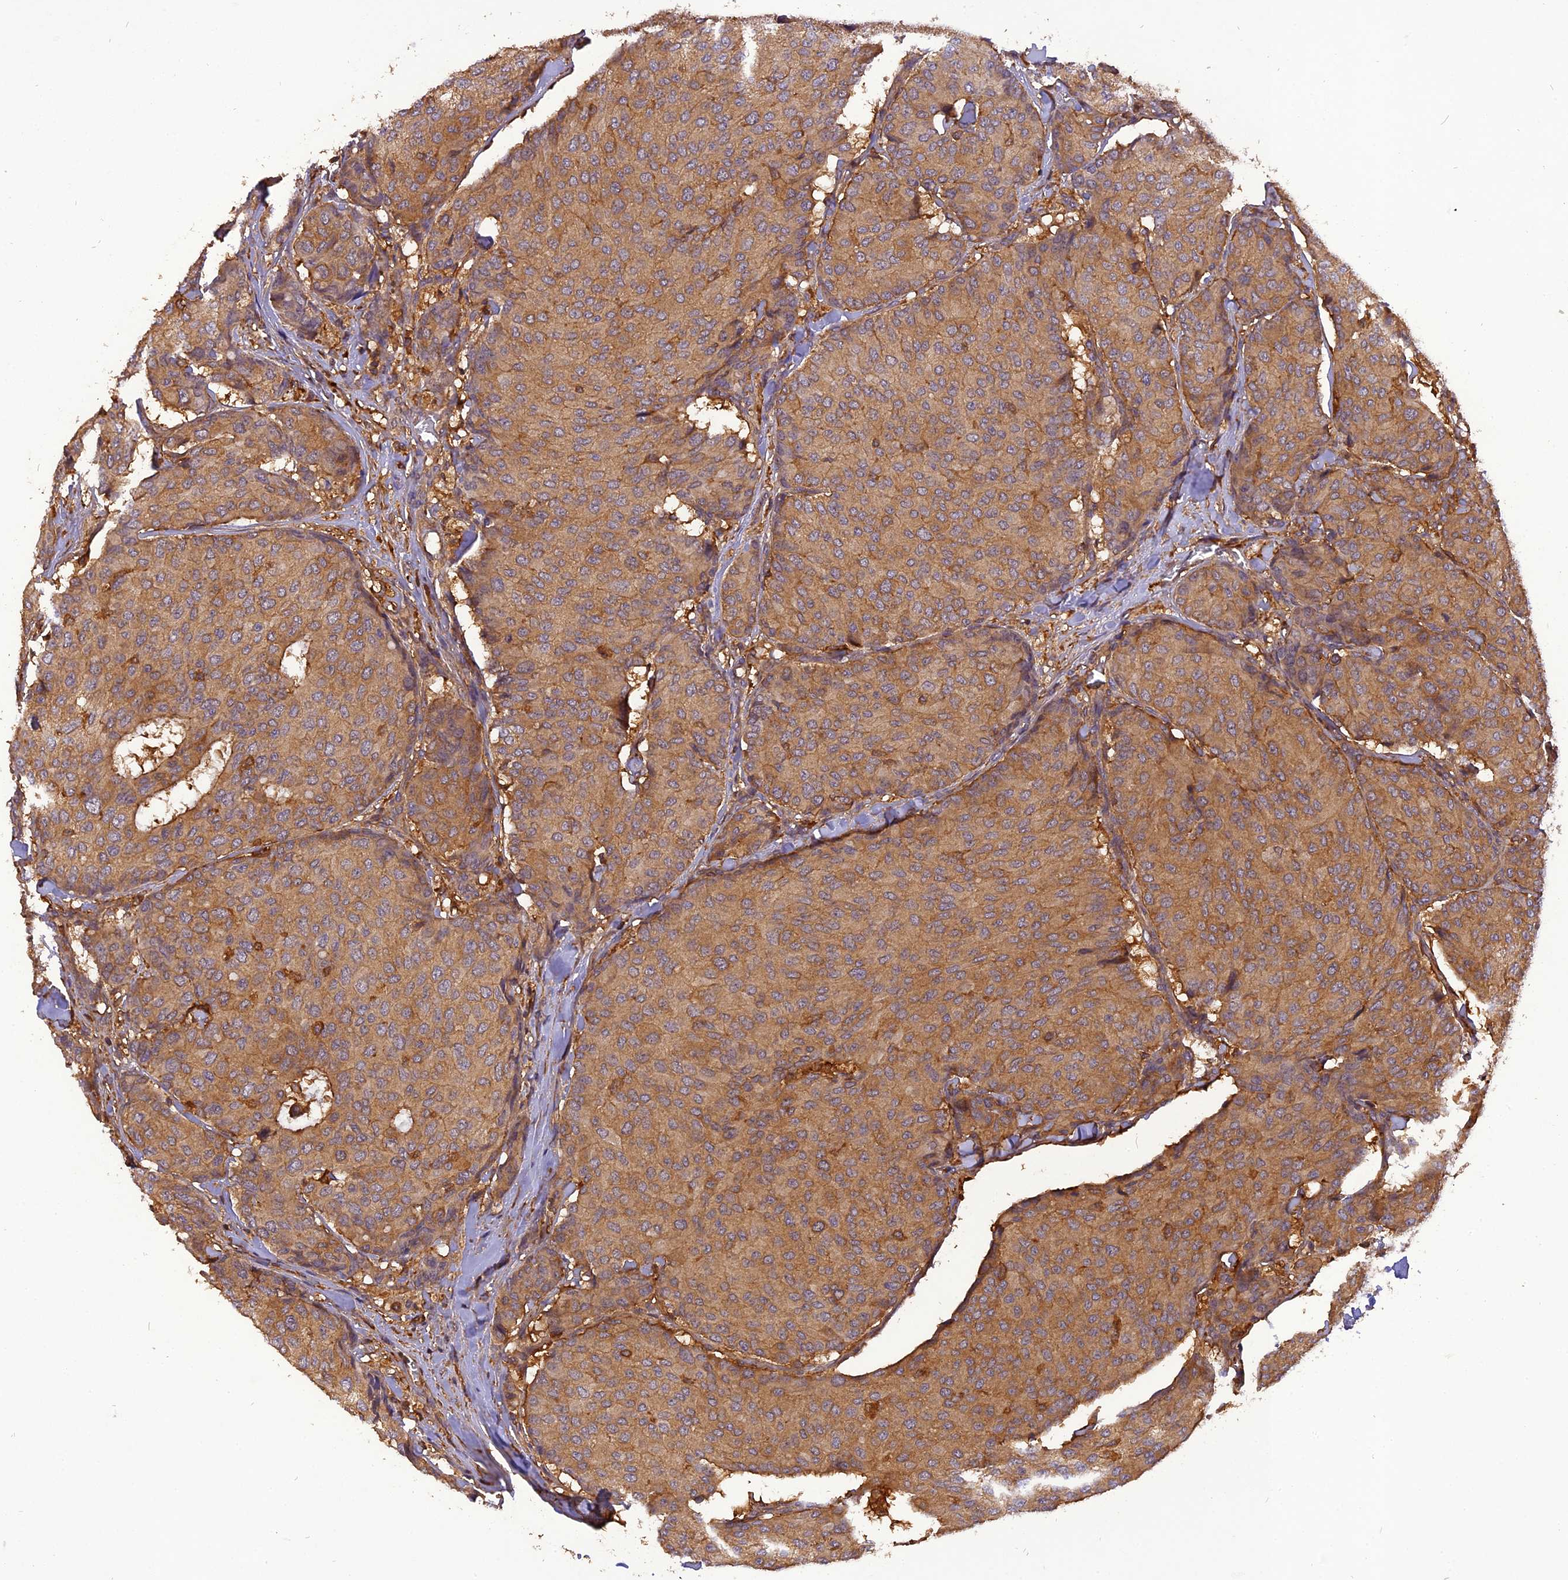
{"staining": {"intensity": "moderate", "quantity": ">75%", "location": "cytoplasmic/membranous"}, "tissue": "breast cancer", "cell_type": "Tumor cells", "image_type": "cancer", "snomed": [{"axis": "morphology", "description": "Duct carcinoma"}, {"axis": "topography", "description": "Breast"}], "caption": "Immunohistochemistry (IHC) photomicrograph of neoplastic tissue: breast intraductal carcinoma stained using IHC reveals medium levels of moderate protein expression localized specifically in the cytoplasmic/membranous of tumor cells, appearing as a cytoplasmic/membranous brown color.", "gene": "STOML1", "patient": {"sex": "female", "age": 75}}